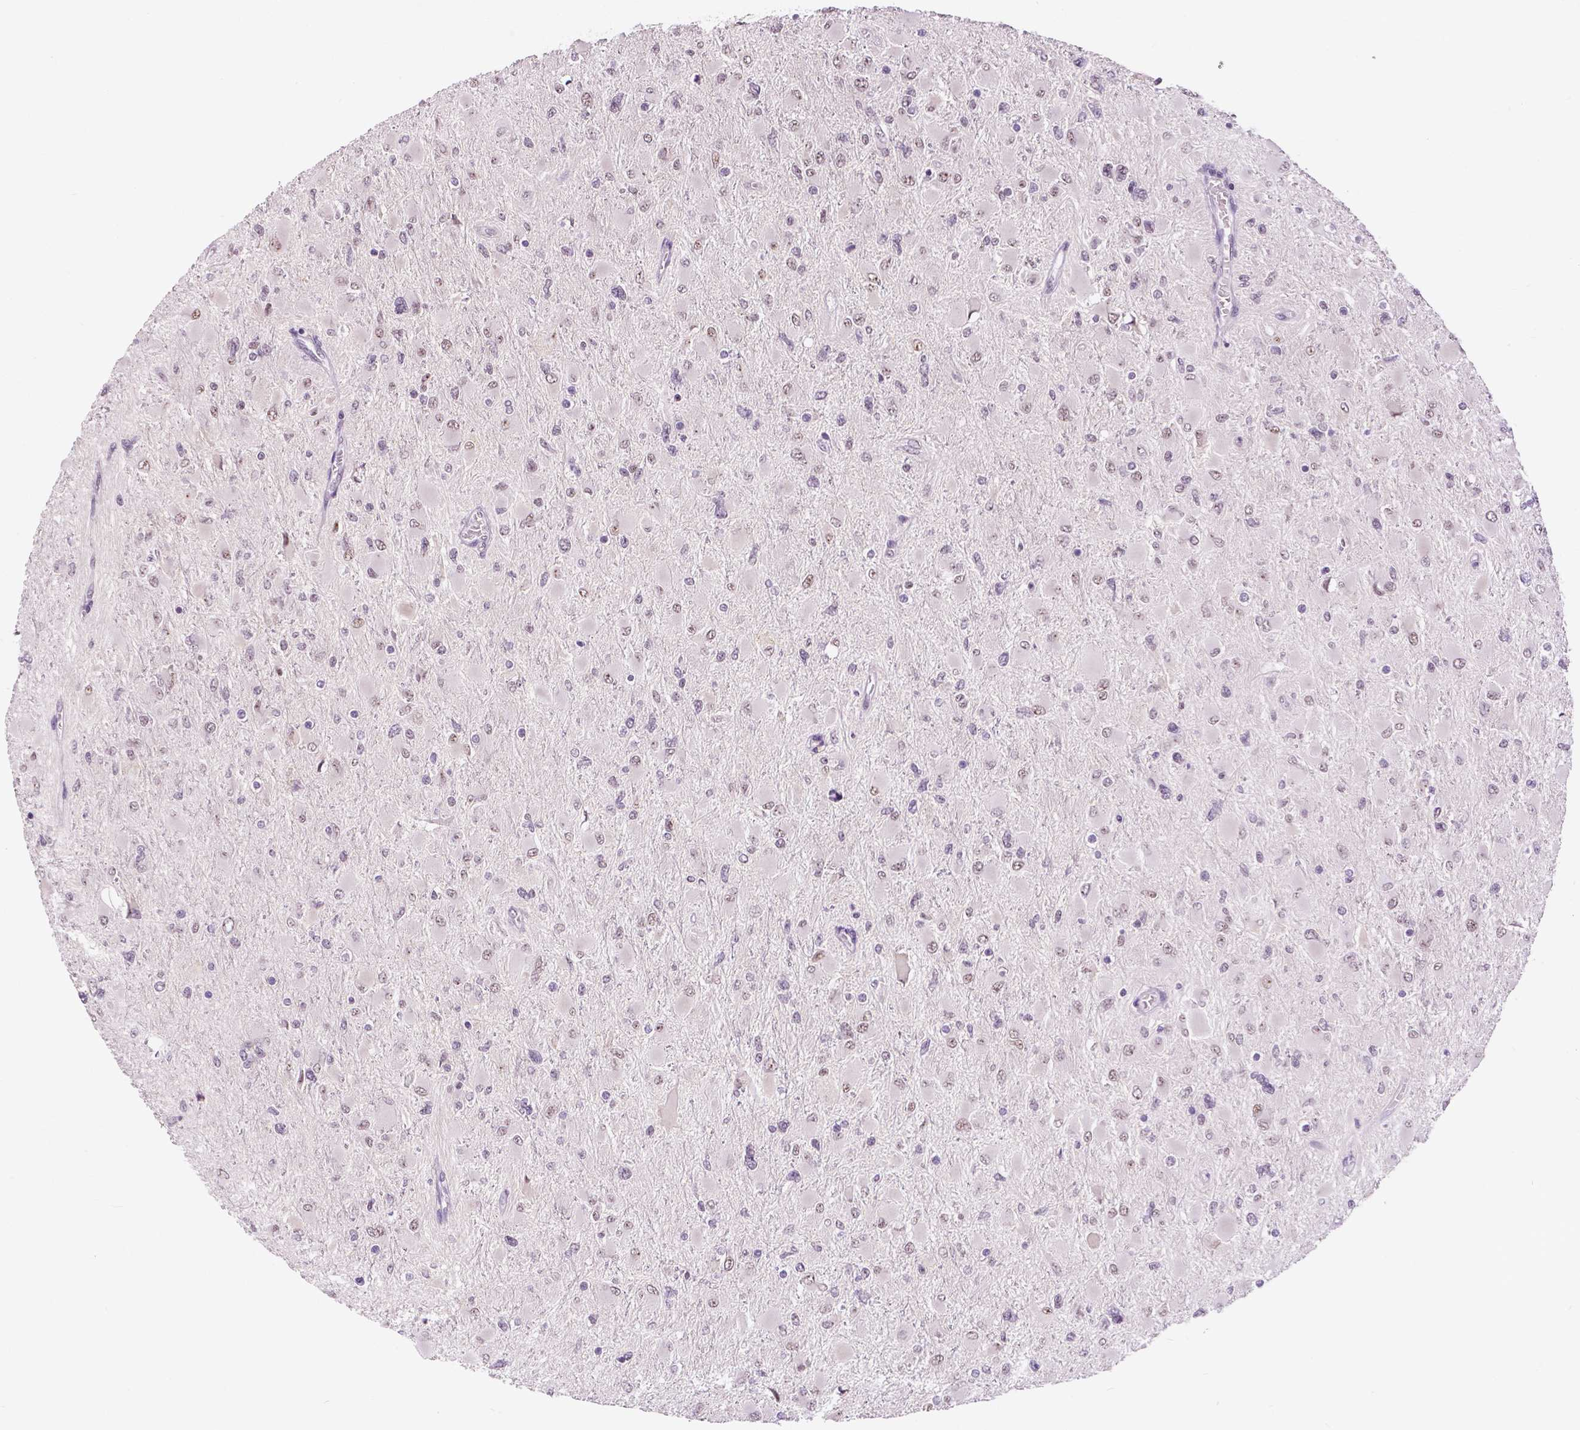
{"staining": {"intensity": "weak", "quantity": "25%-75%", "location": "nuclear"}, "tissue": "glioma", "cell_type": "Tumor cells", "image_type": "cancer", "snomed": [{"axis": "morphology", "description": "Glioma, malignant, High grade"}, {"axis": "topography", "description": "Cerebral cortex"}], "caption": "Brown immunohistochemical staining in human malignant glioma (high-grade) demonstrates weak nuclear positivity in approximately 25%-75% of tumor cells.", "gene": "NHP2", "patient": {"sex": "female", "age": 36}}